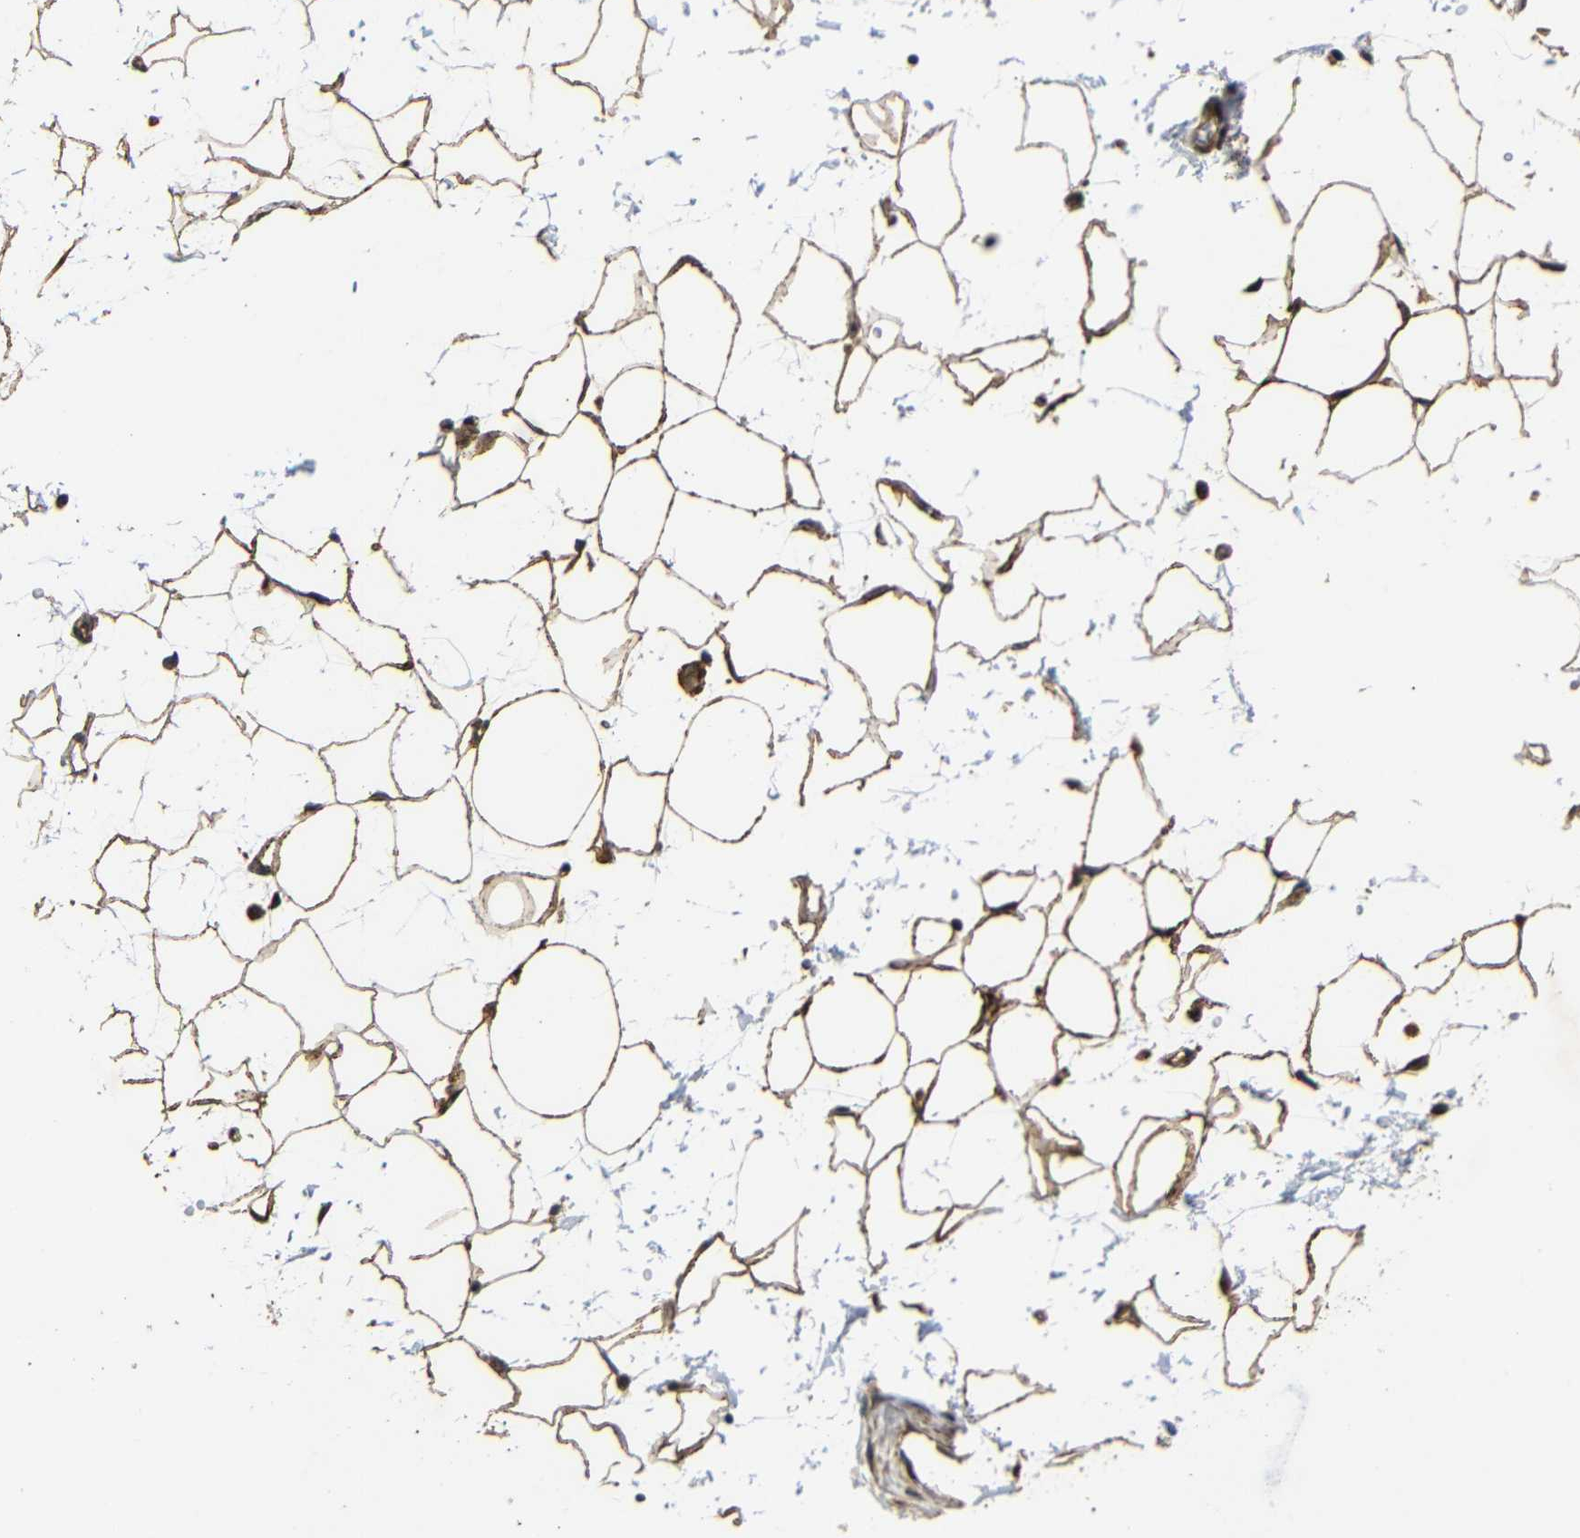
{"staining": {"intensity": "moderate", "quantity": ">75%", "location": "cytoplasmic/membranous"}, "tissue": "adipose tissue", "cell_type": "Adipocytes", "image_type": "normal", "snomed": [{"axis": "morphology", "description": "Normal tissue, NOS"}, {"axis": "topography", "description": "Soft tissue"}], "caption": "This is a photomicrograph of IHC staining of normal adipose tissue, which shows moderate staining in the cytoplasmic/membranous of adipocytes.", "gene": "KANK4", "patient": {"sex": "male", "age": 72}}